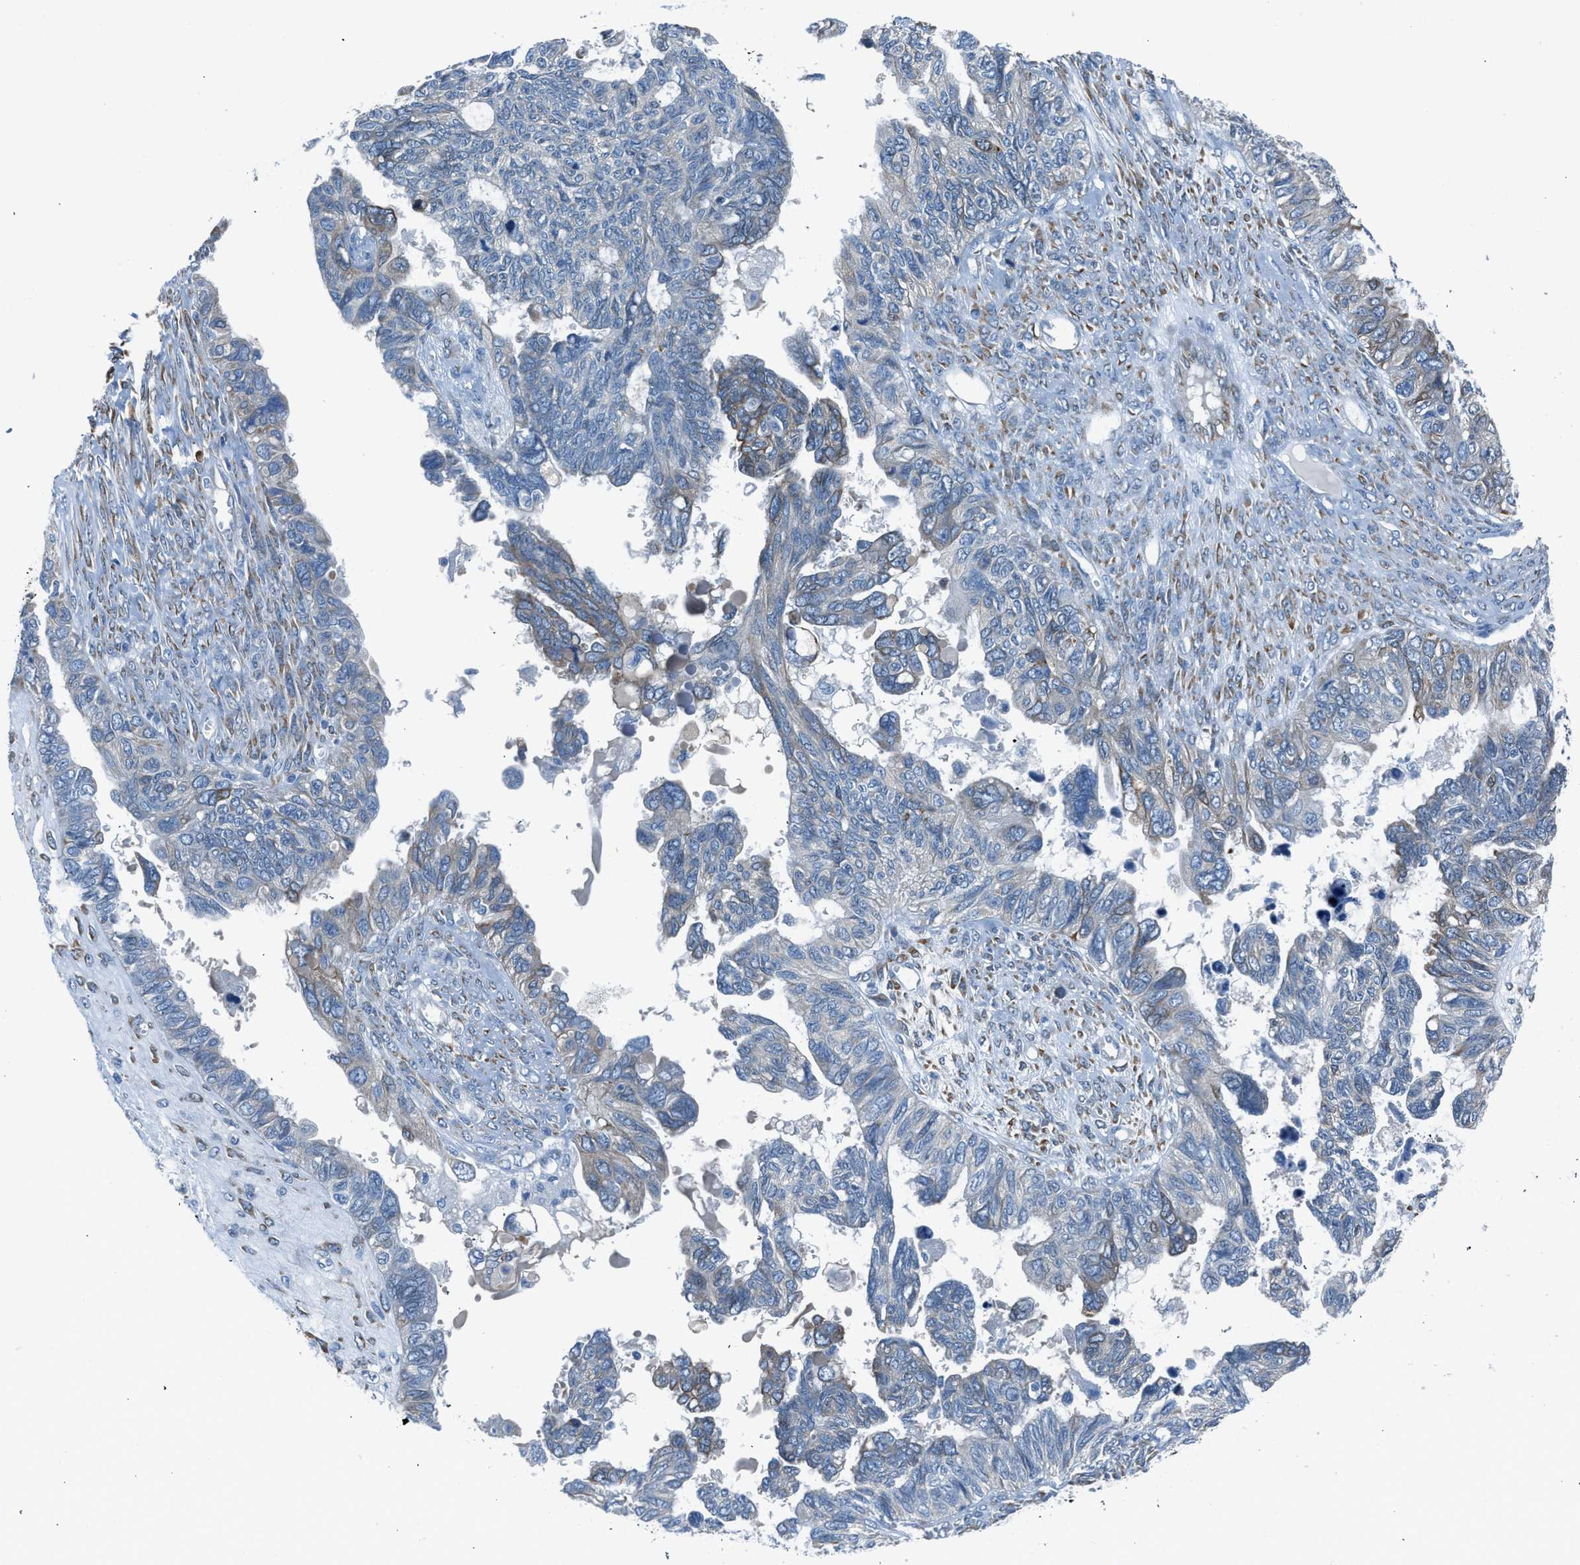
{"staining": {"intensity": "weak", "quantity": "<25%", "location": "cytoplasmic/membranous"}, "tissue": "ovarian cancer", "cell_type": "Tumor cells", "image_type": "cancer", "snomed": [{"axis": "morphology", "description": "Cystadenocarcinoma, serous, NOS"}, {"axis": "topography", "description": "Ovary"}], "caption": "Photomicrograph shows no significant protein positivity in tumor cells of ovarian cancer (serous cystadenocarcinoma).", "gene": "RNF41", "patient": {"sex": "female", "age": 79}}